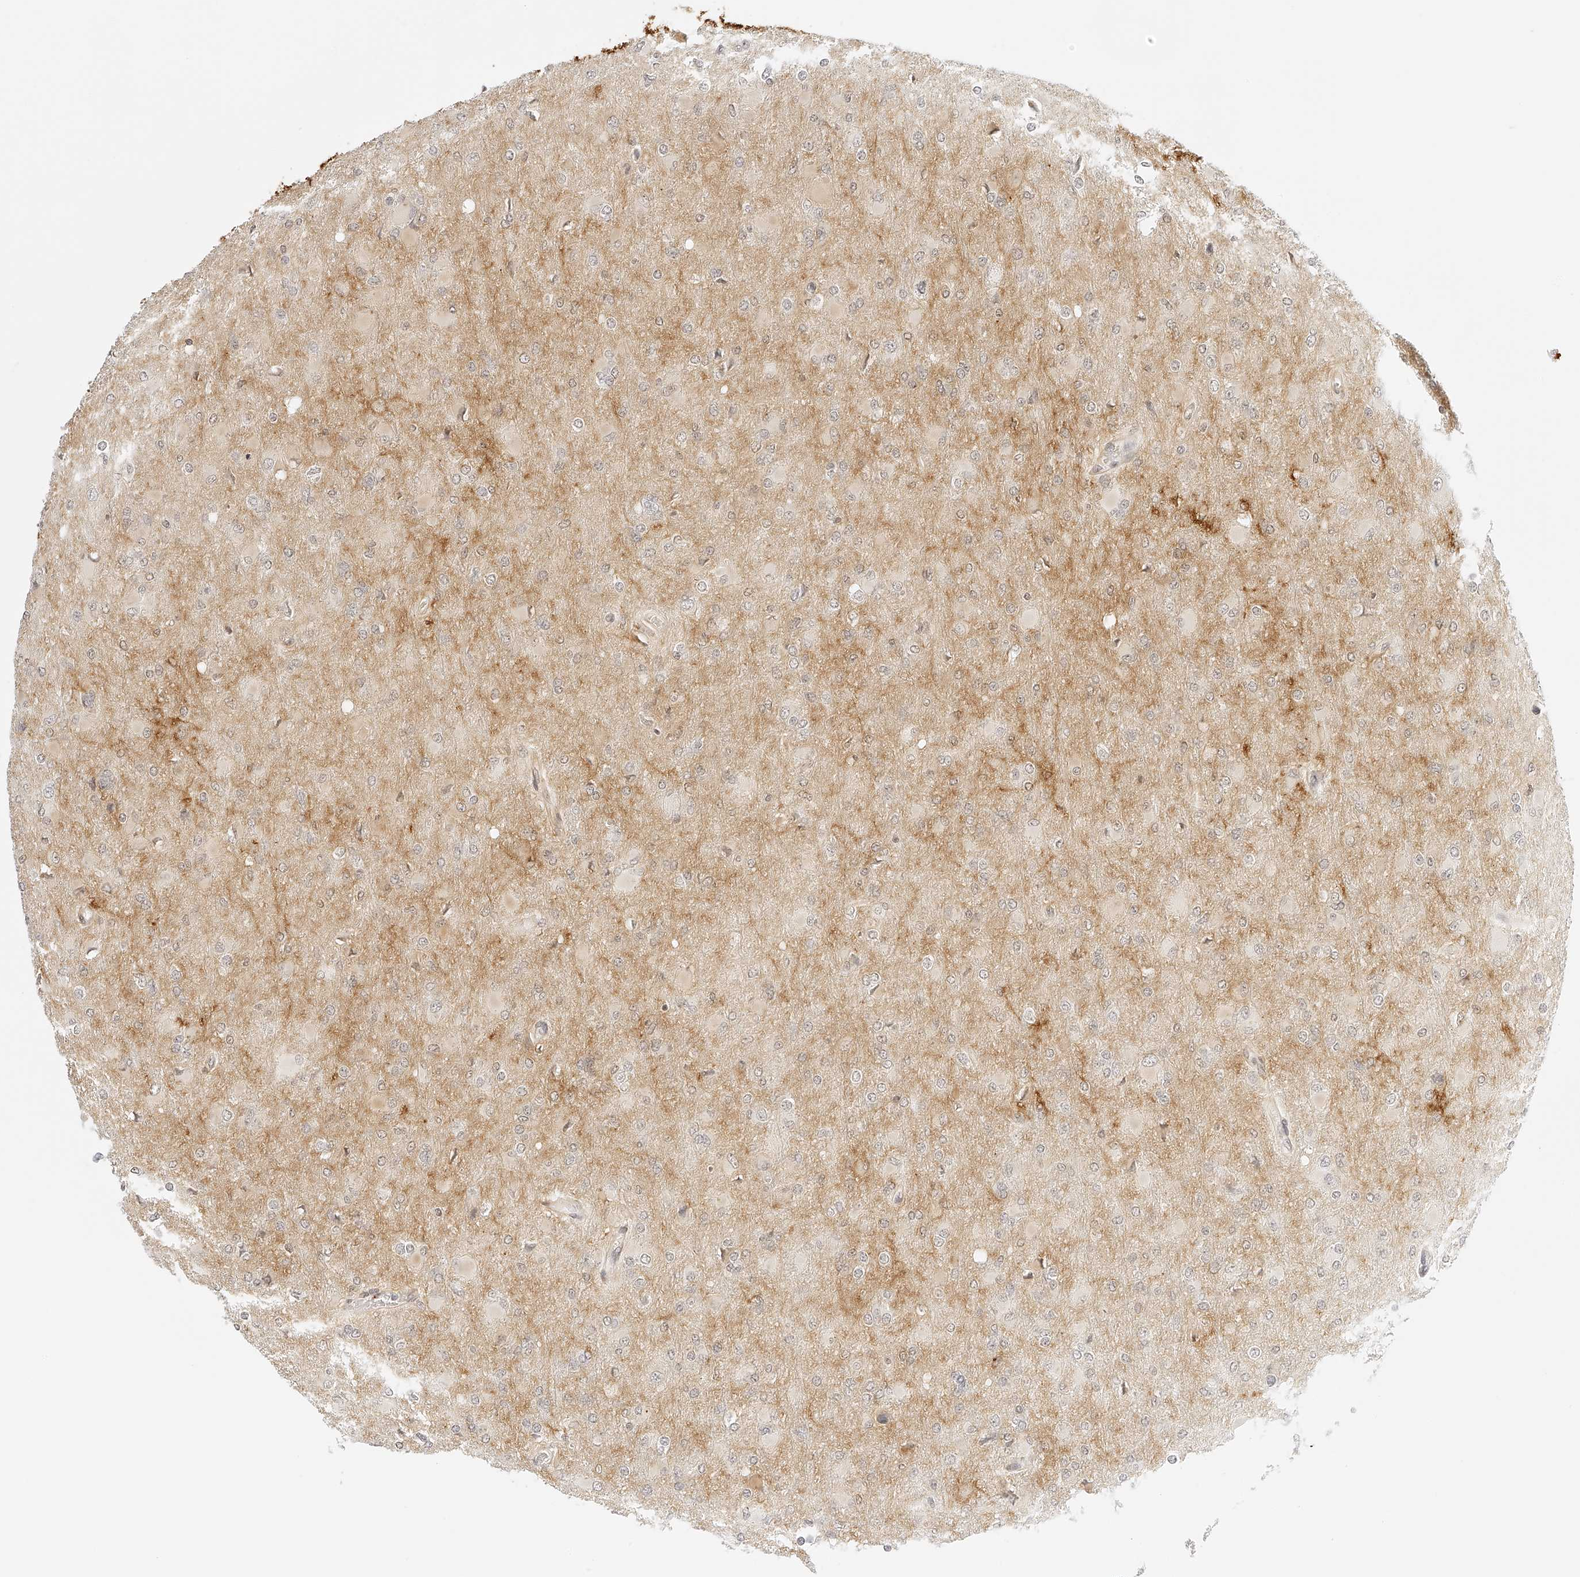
{"staining": {"intensity": "negative", "quantity": "none", "location": "none"}, "tissue": "glioma", "cell_type": "Tumor cells", "image_type": "cancer", "snomed": [{"axis": "morphology", "description": "Glioma, malignant, High grade"}, {"axis": "topography", "description": "Cerebral cortex"}], "caption": "Immunohistochemistry image of human glioma stained for a protein (brown), which demonstrates no positivity in tumor cells.", "gene": "ZFP69", "patient": {"sex": "female", "age": 36}}